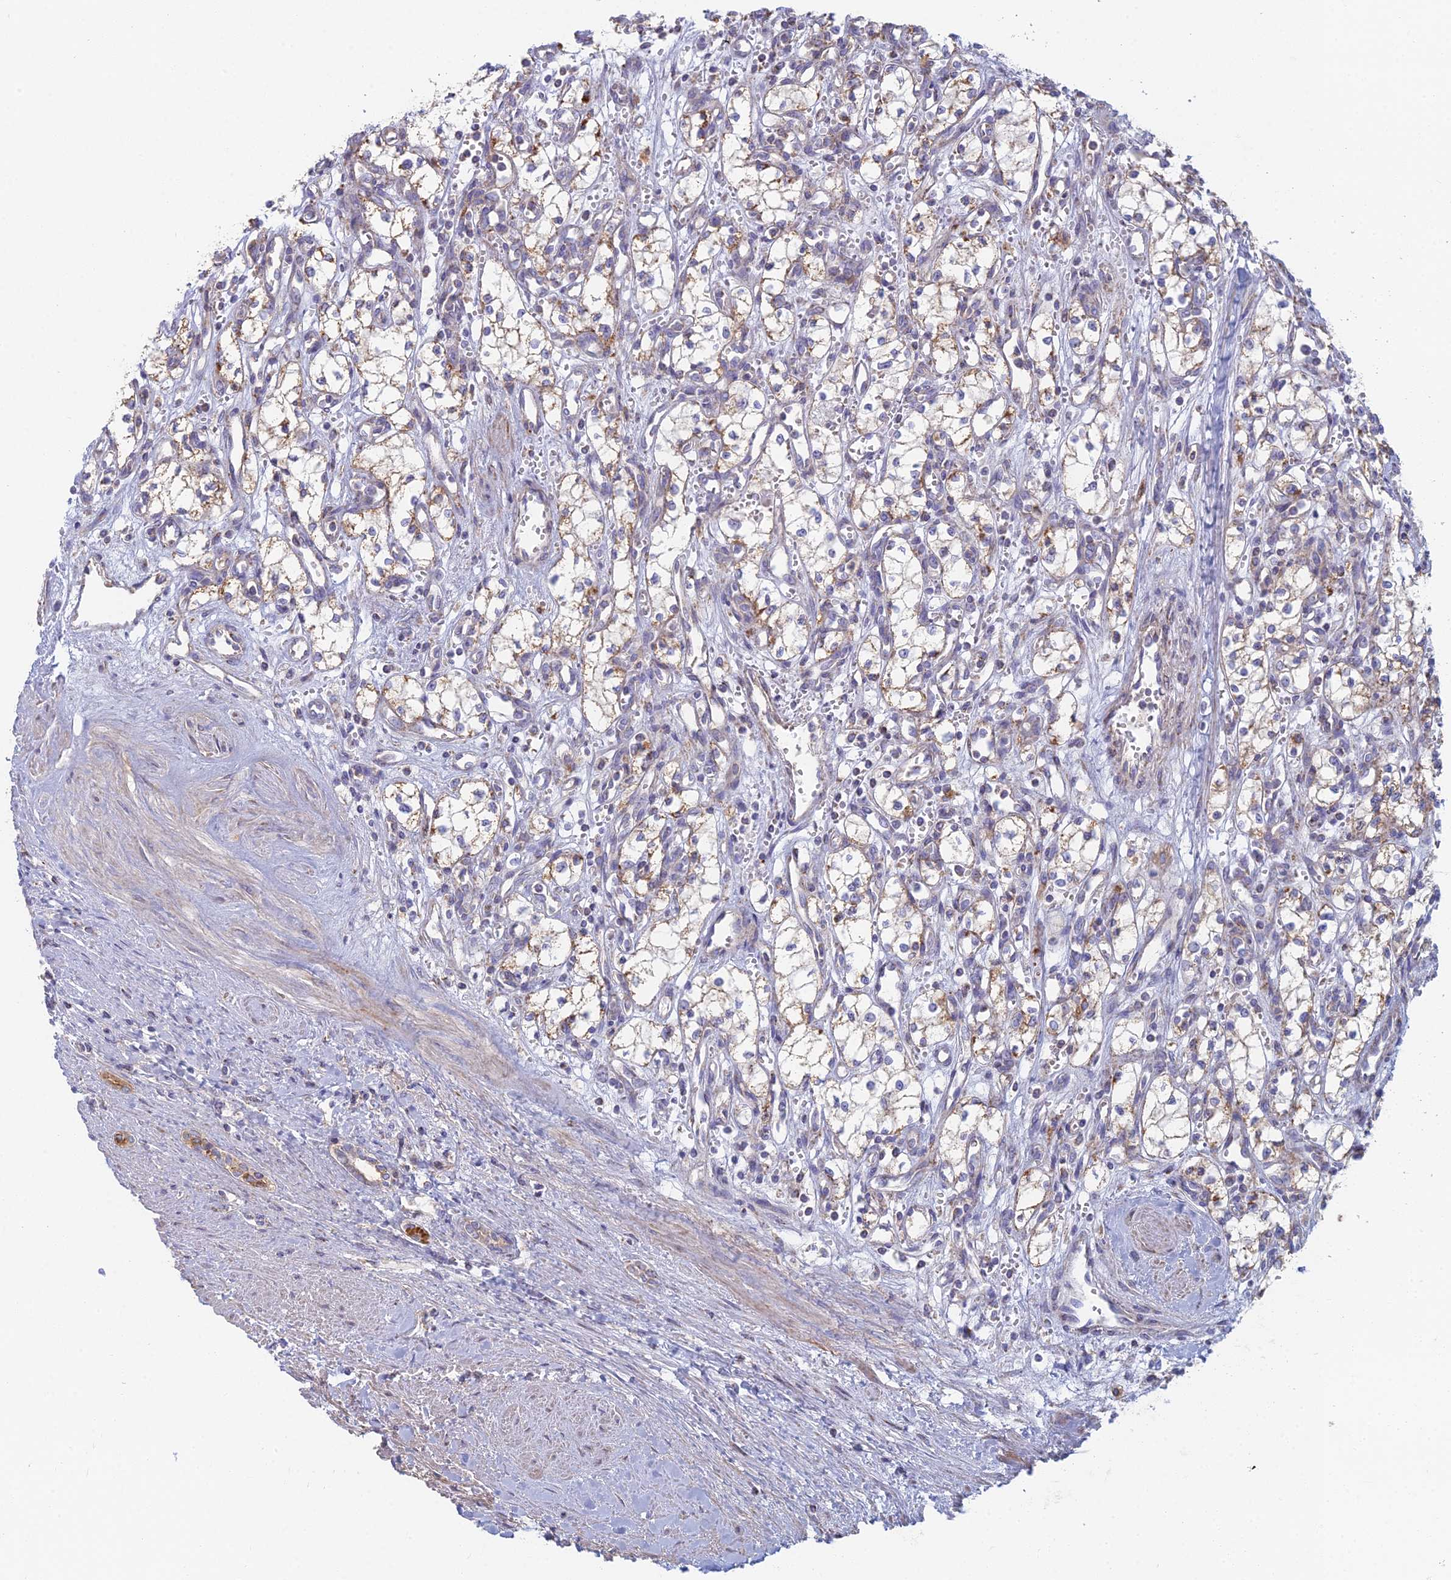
{"staining": {"intensity": "weak", "quantity": "25%-75%", "location": "cytoplasmic/membranous"}, "tissue": "renal cancer", "cell_type": "Tumor cells", "image_type": "cancer", "snomed": [{"axis": "morphology", "description": "Adenocarcinoma, NOS"}, {"axis": "topography", "description": "Kidney"}], "caption": "A micrograph showing weak cytoplasmic/membranous expression in about 25%-75% of tumor cells in renal adenocarcinoma, as visualized by brown immunohistochemical staining.", "gene": "IFTAP", "patient": {"sex": "male", "age": 59}}